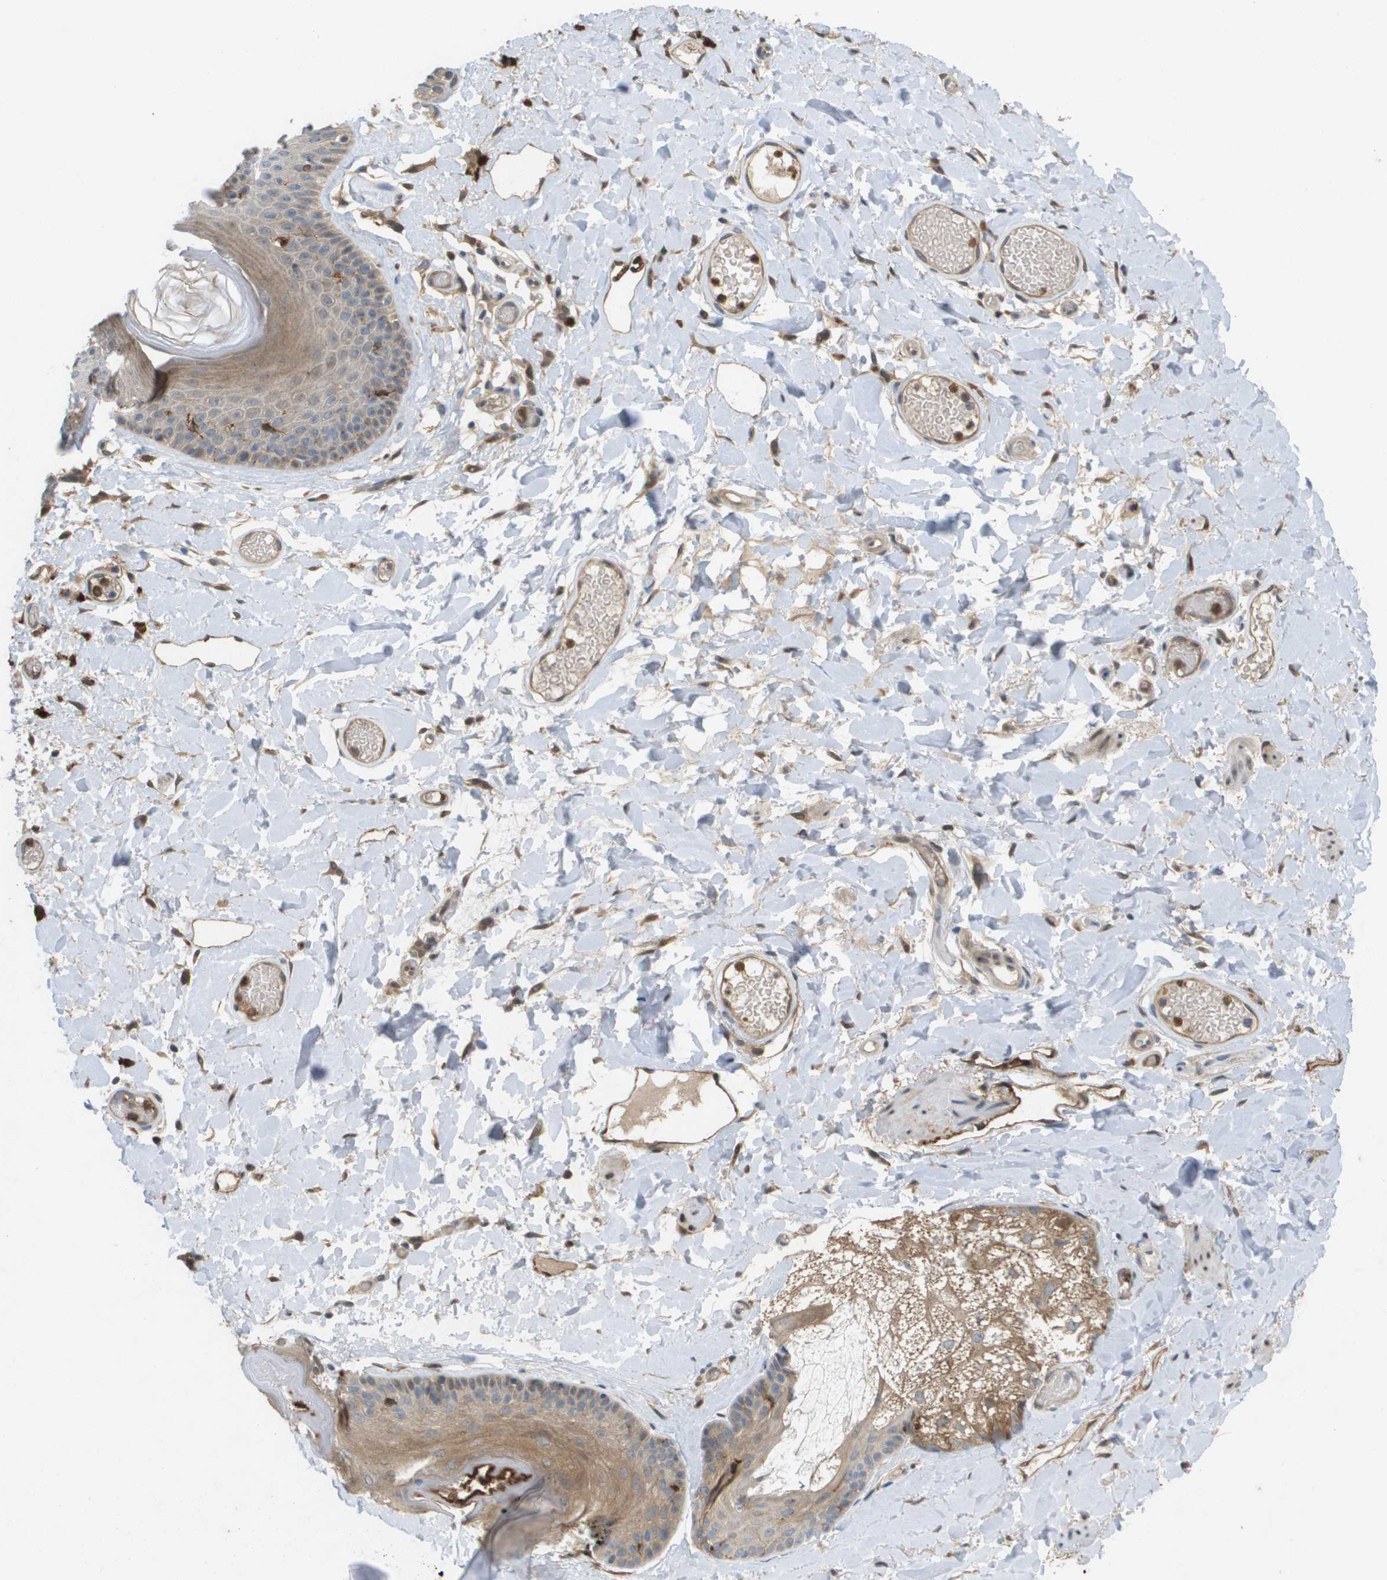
{"staining": {"intensity": "weak", "quantity": "25%-75%", "location": "cytoplasmic/membranous"}, "tissue": "skin", "cell_type": "Epidermal cells", "image_type": "normal", "snomed": [{"axis": "morphology", "description": "Normal tissue, NOS"}, {"axis": "topography", "description": "Vulva"}], "caption": "Skin stained for a protein reveals weak cytoplasmic/membranous positivity in epidermal cells. Using DAB (brown) and hematoxylin (blue) stains, captured at high magnification using brightfield microscopy.", "gene": "PALD1", "patient": {"sex": "female", "age": 73}}